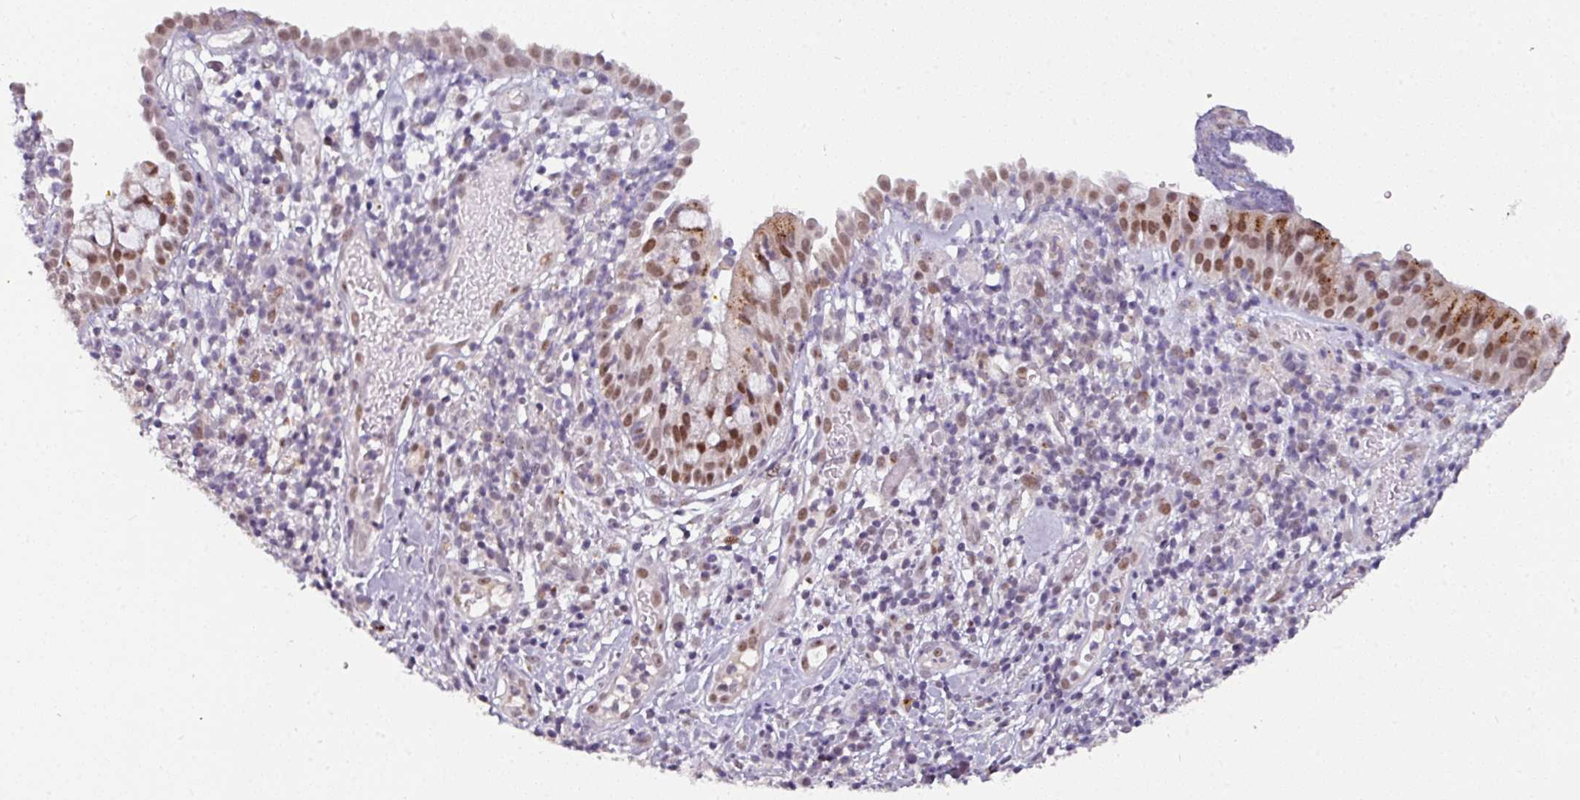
{"staining": {"intensity": "moderate", "quantity": ">75%", "location": "nuclear"}, "tissue": "nasopharynx", "cell_type": "Respiratory epithelial cells", "image_type": "normal", "snomed": [{"axis": "morphology", "description": "Normal tissue, NOS"}, {"axis": "topography", "description": "Nasopharynx"}], "caption": "Nasopharynx stained with immunohistochemistry displays moderate nuclear positivity in approximately >75% of respiratory epithelial cells. The staining is performed using DAB (3,3'-diaminobenzidine) brown chromogen to label protein expression. The nuclei are counter-stained blue using hematoxylin.", "gene": "SWSAP1", "patient": {"sex": "male", "age": 65}}